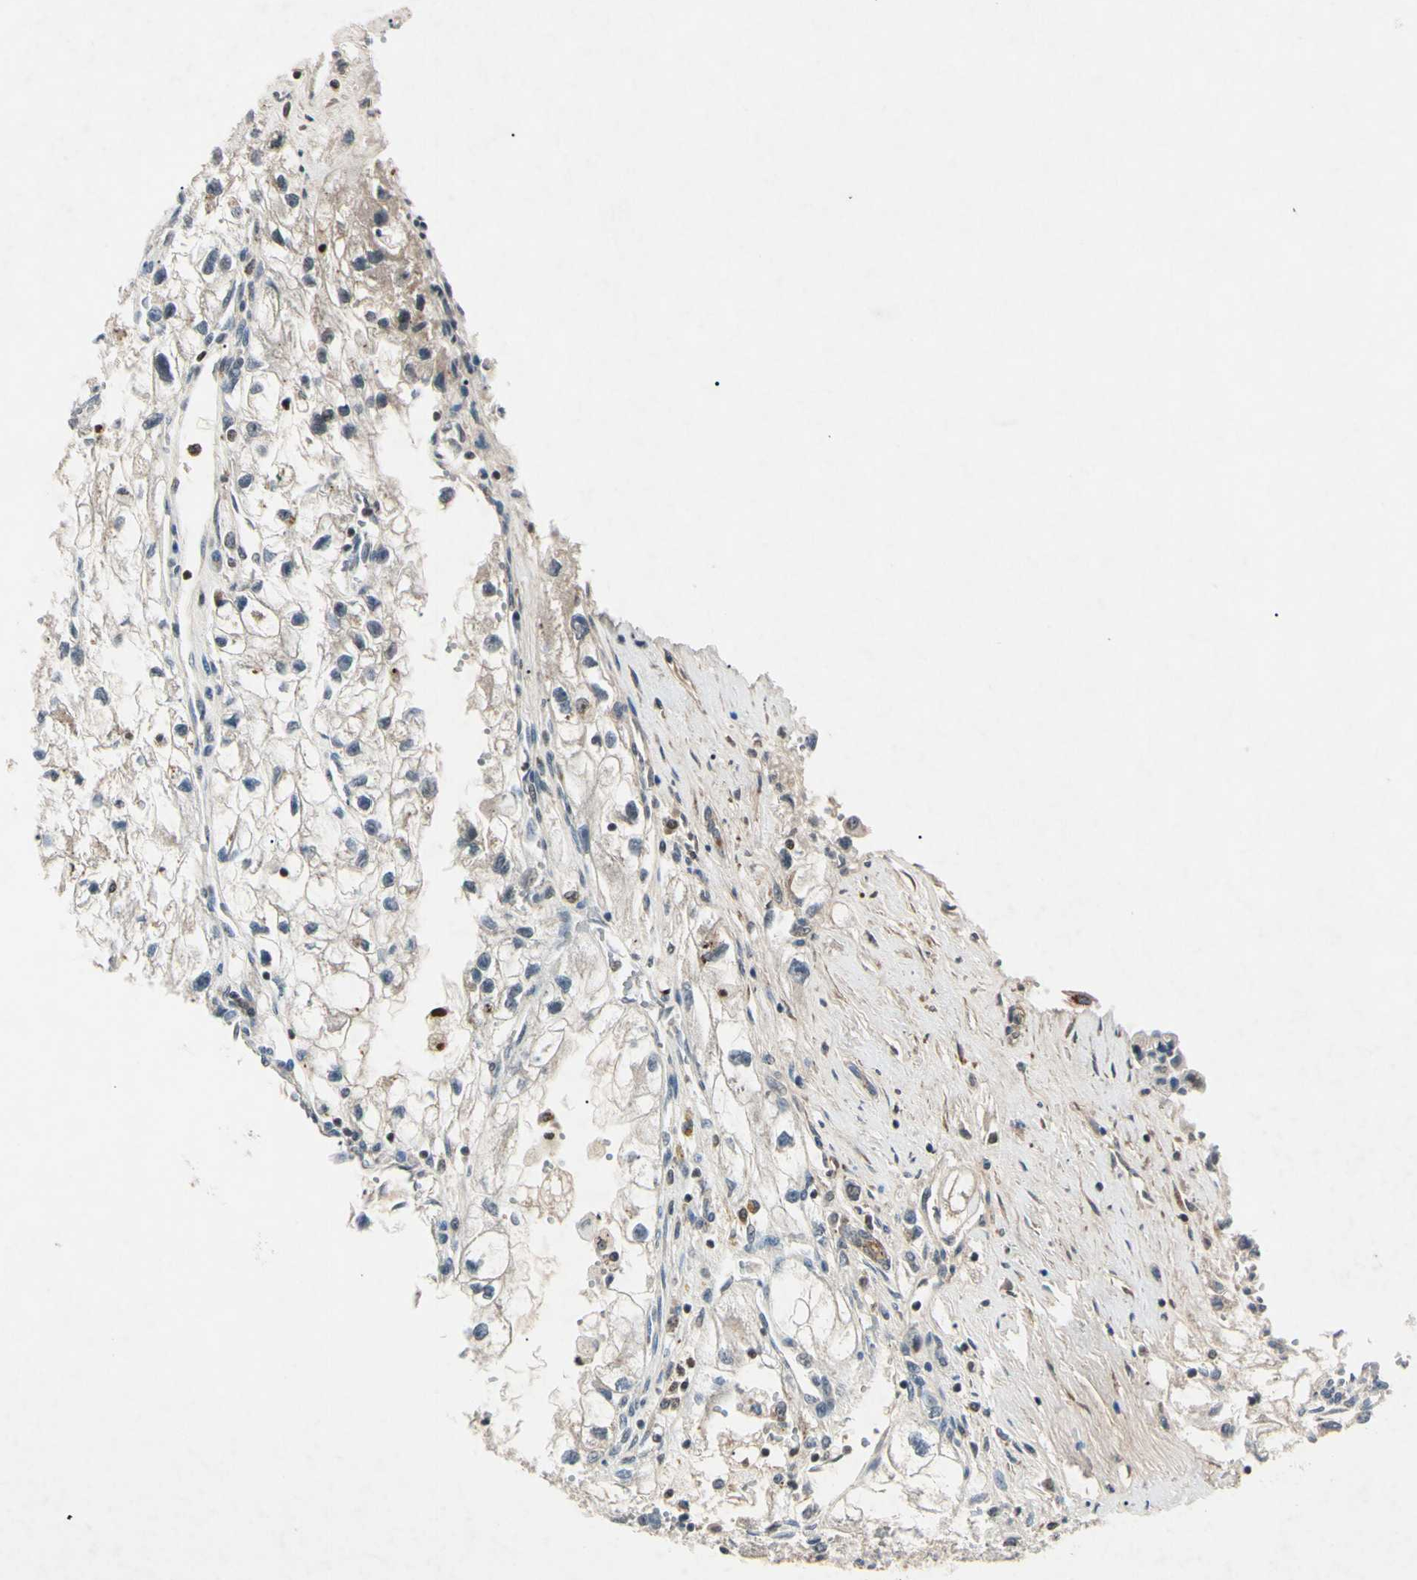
{"staining": {"intensity": "negative", "quantity": "none", "location": "none"}, "tissue": "renal cancer", "cell_type": "Tumor cells", "image_type": "cancer", "snomed": [{"axis": "morphology", "description": "Adenocarcinoma, NOS"}, {"axis": "topography", "description": "Kidney"}], "caption": "Adenocarcinoma (renal) stained for a protein using immunohistochemistry (IHC) reveals no expression tumor cells.", "gene": "AEBP1", "patient": {"sex": "female", "age": 70}}